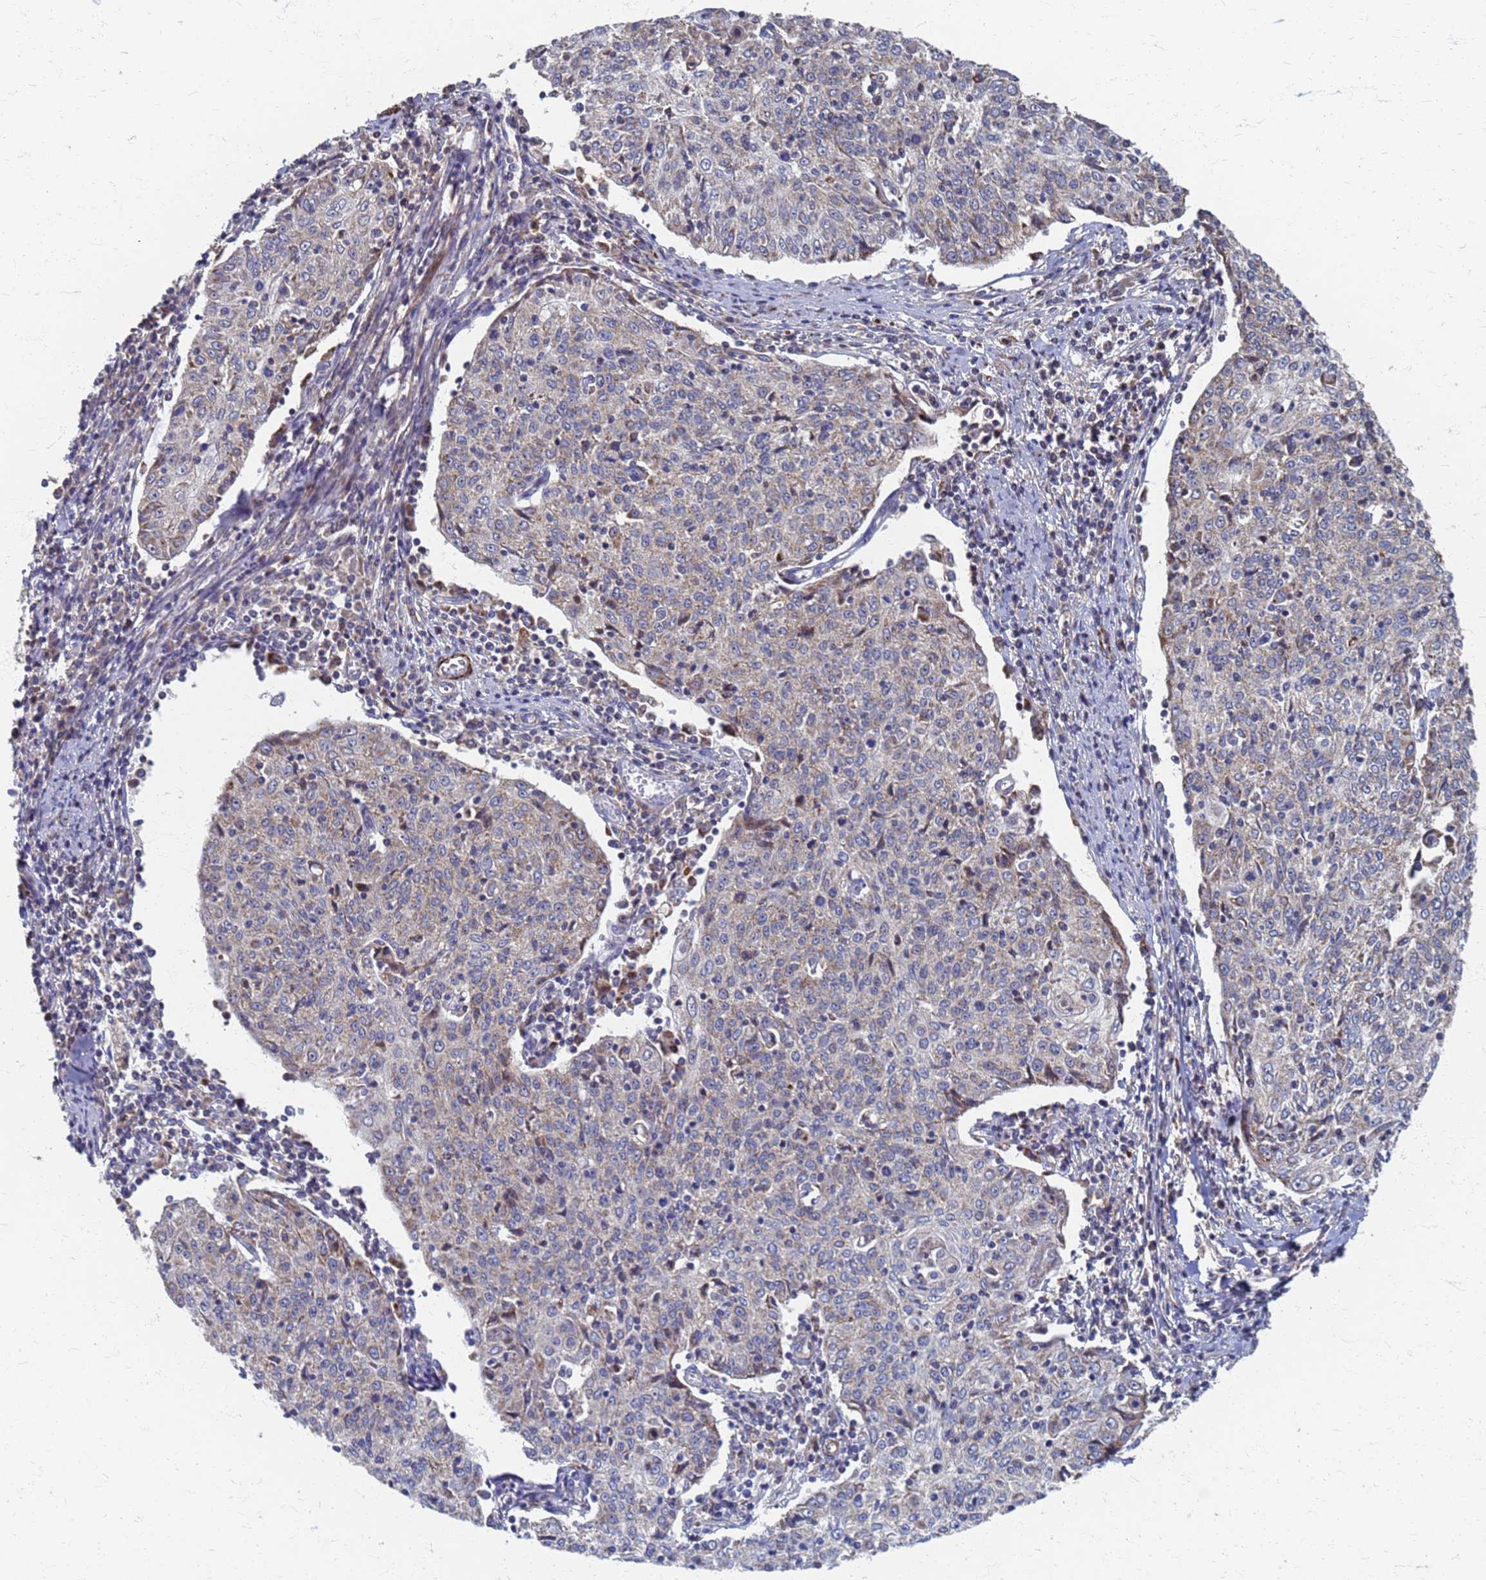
{"staining": {"intensity": "weak", "quantity": "25%-75%", "location": "cytoplasmic/membranous"}, "tissue": "cervical cancer", "cell_type": "Tumor cells", "image_type": "cancer", "snomed": [{"axis": "morphology", "description": "Squamous cell carcinoma, NOS"}, {"axis": "topography", "description": "Cervix"}], "caption": "This micrograph reveals IHC staining of human cervical squamous cell carcinoma, with low weak cytoplasmic/membranous positivity in about 25%-75% of tumor cells.", "gene": "ATPAF1", "patient": {"sex": "female", "age": 48}}